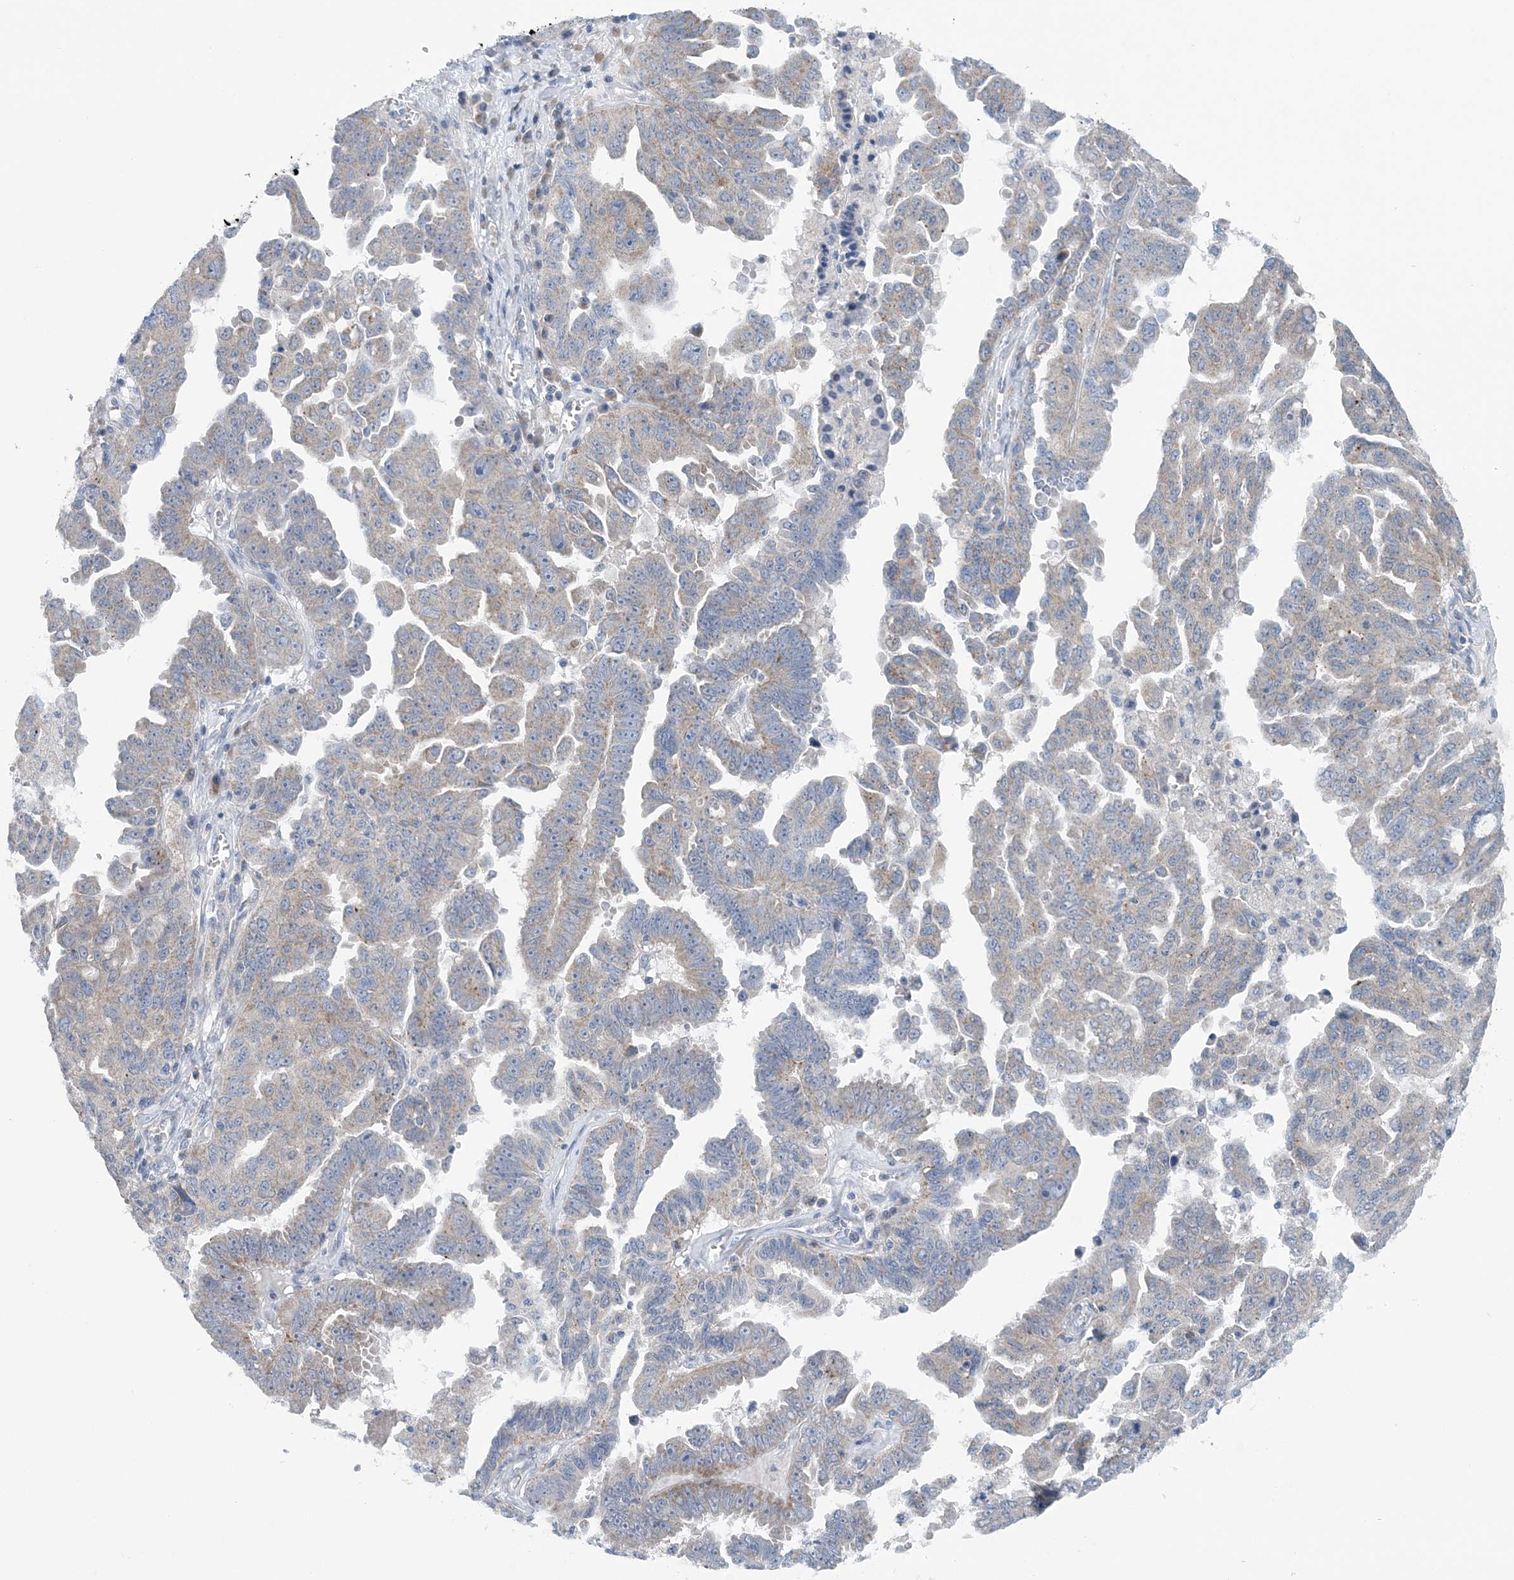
{"staining": {"intensity": "weak", "quantity": "25%-75%", "location": "cytoplasmic/membranous"}, "tissue": "ovarian cancer", "cell_type": "Tumor cells", "image_type": "cancer", "snomed": [{"axis": "morphology", "description": "Carcinoma, endometroid"}, {"axis": "topography", "description": "Ovary"}], "caption": "High-magnification brightfield microscopy of endometroid carcinoma (ovarian) stained with DAB (3,3'-diaminobenzidine) (brown) and counterstained with hematoxylin (blue). tumor cells exhibit weak cytoplasmic/membranous expression is seen in approximately25%-75% of cells.", "gene": "COPE", "patient": {"sex": "female", "age": 62}}